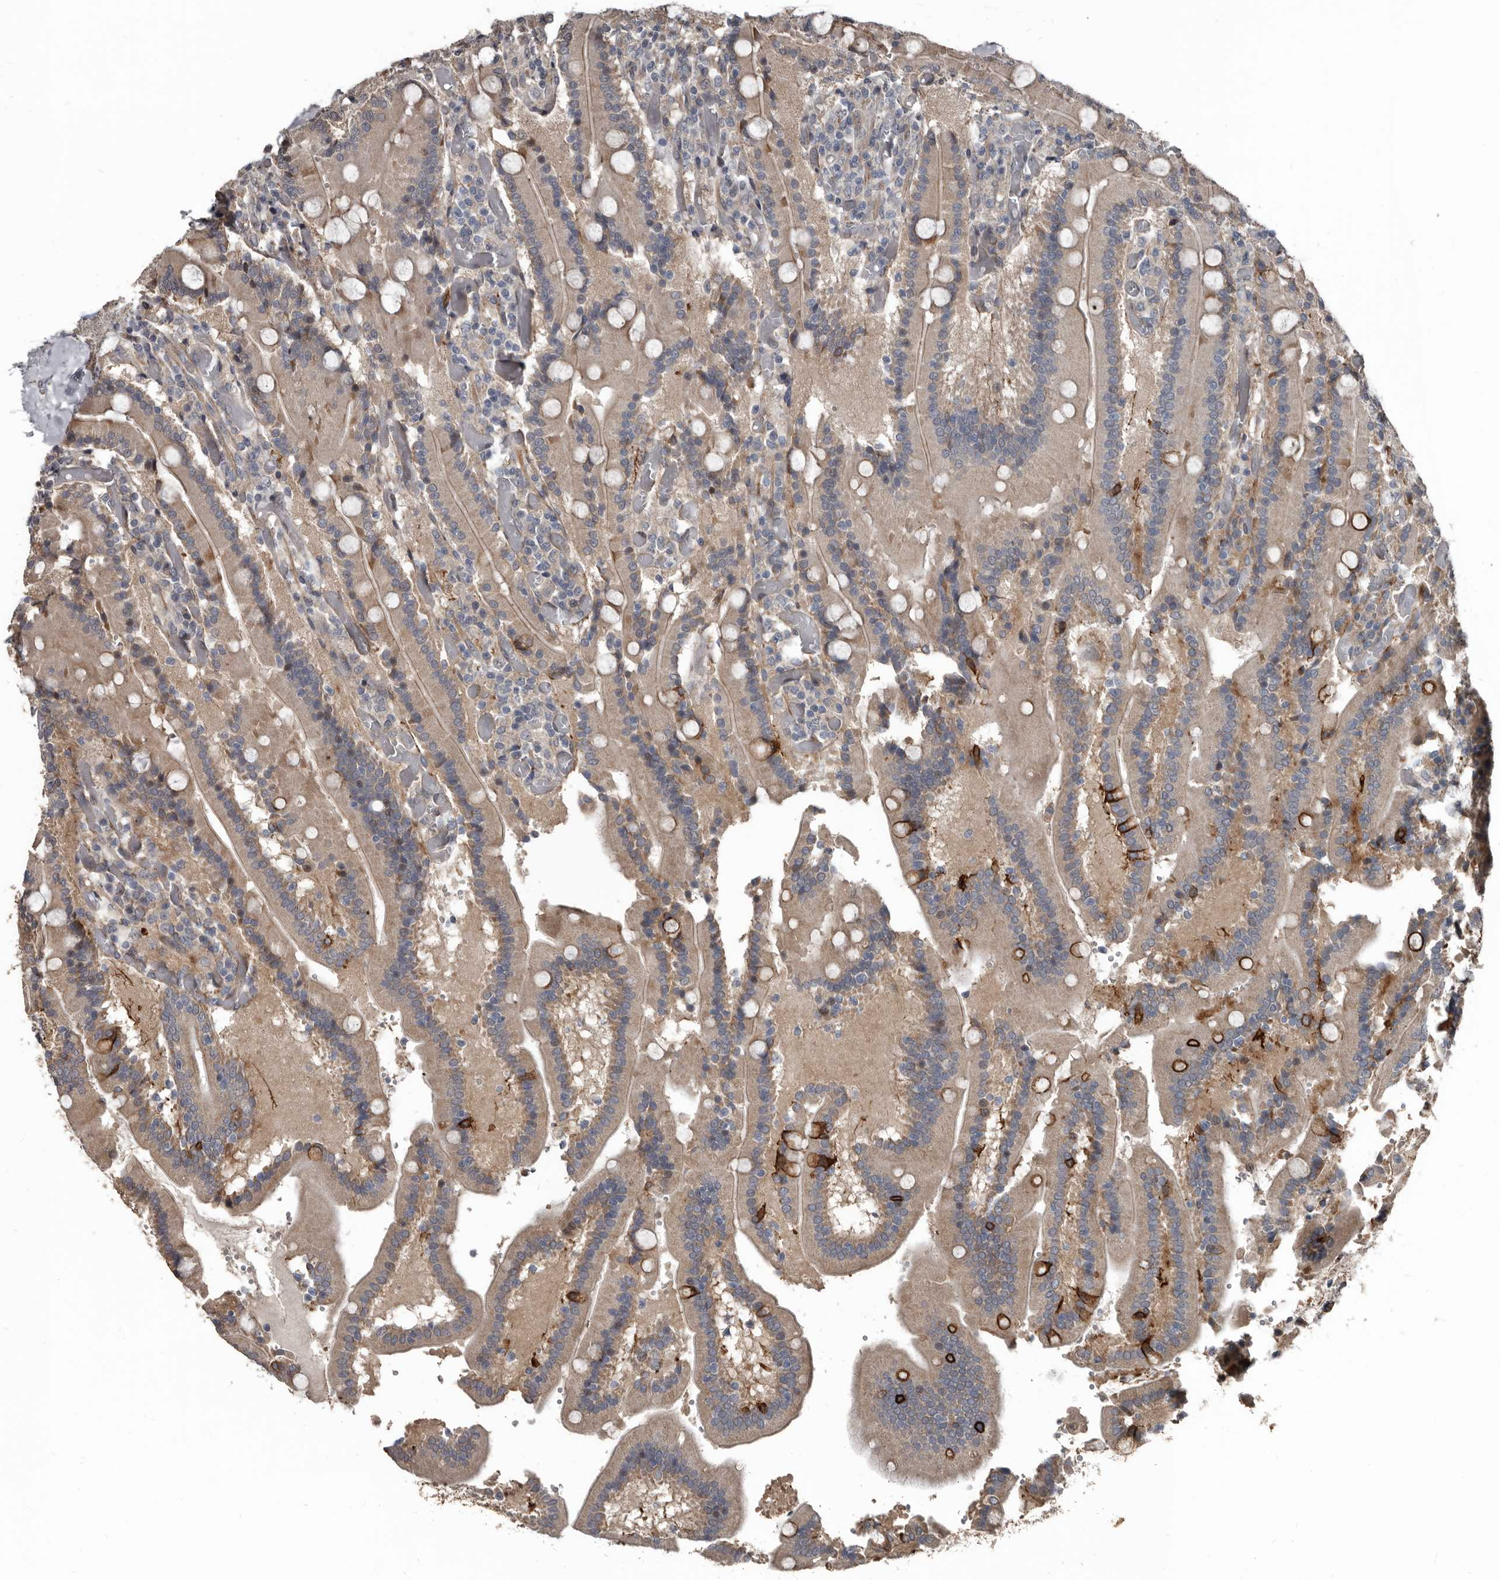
{"staining": {"intensity": "moderate", "quantity": "25%-75%", "location": "cytoplasmic/membranous"}, "tissue": "duodenum", "cell_type": "Glandular cells", "image_type": "normal", "snomed": [{"axis": "morphology", "description": "Normal tissue, NOS"}, {"axis": "topography", "description": "Duodenum"}], "caption": "Moderate cytoplasmic/membranous protein staining is present in about 25%-75% of glandular cells in duodenum. Nuclei are stained in blue.", "gene": "DHPS", "patient": {"sex": "female", "age": 62}}